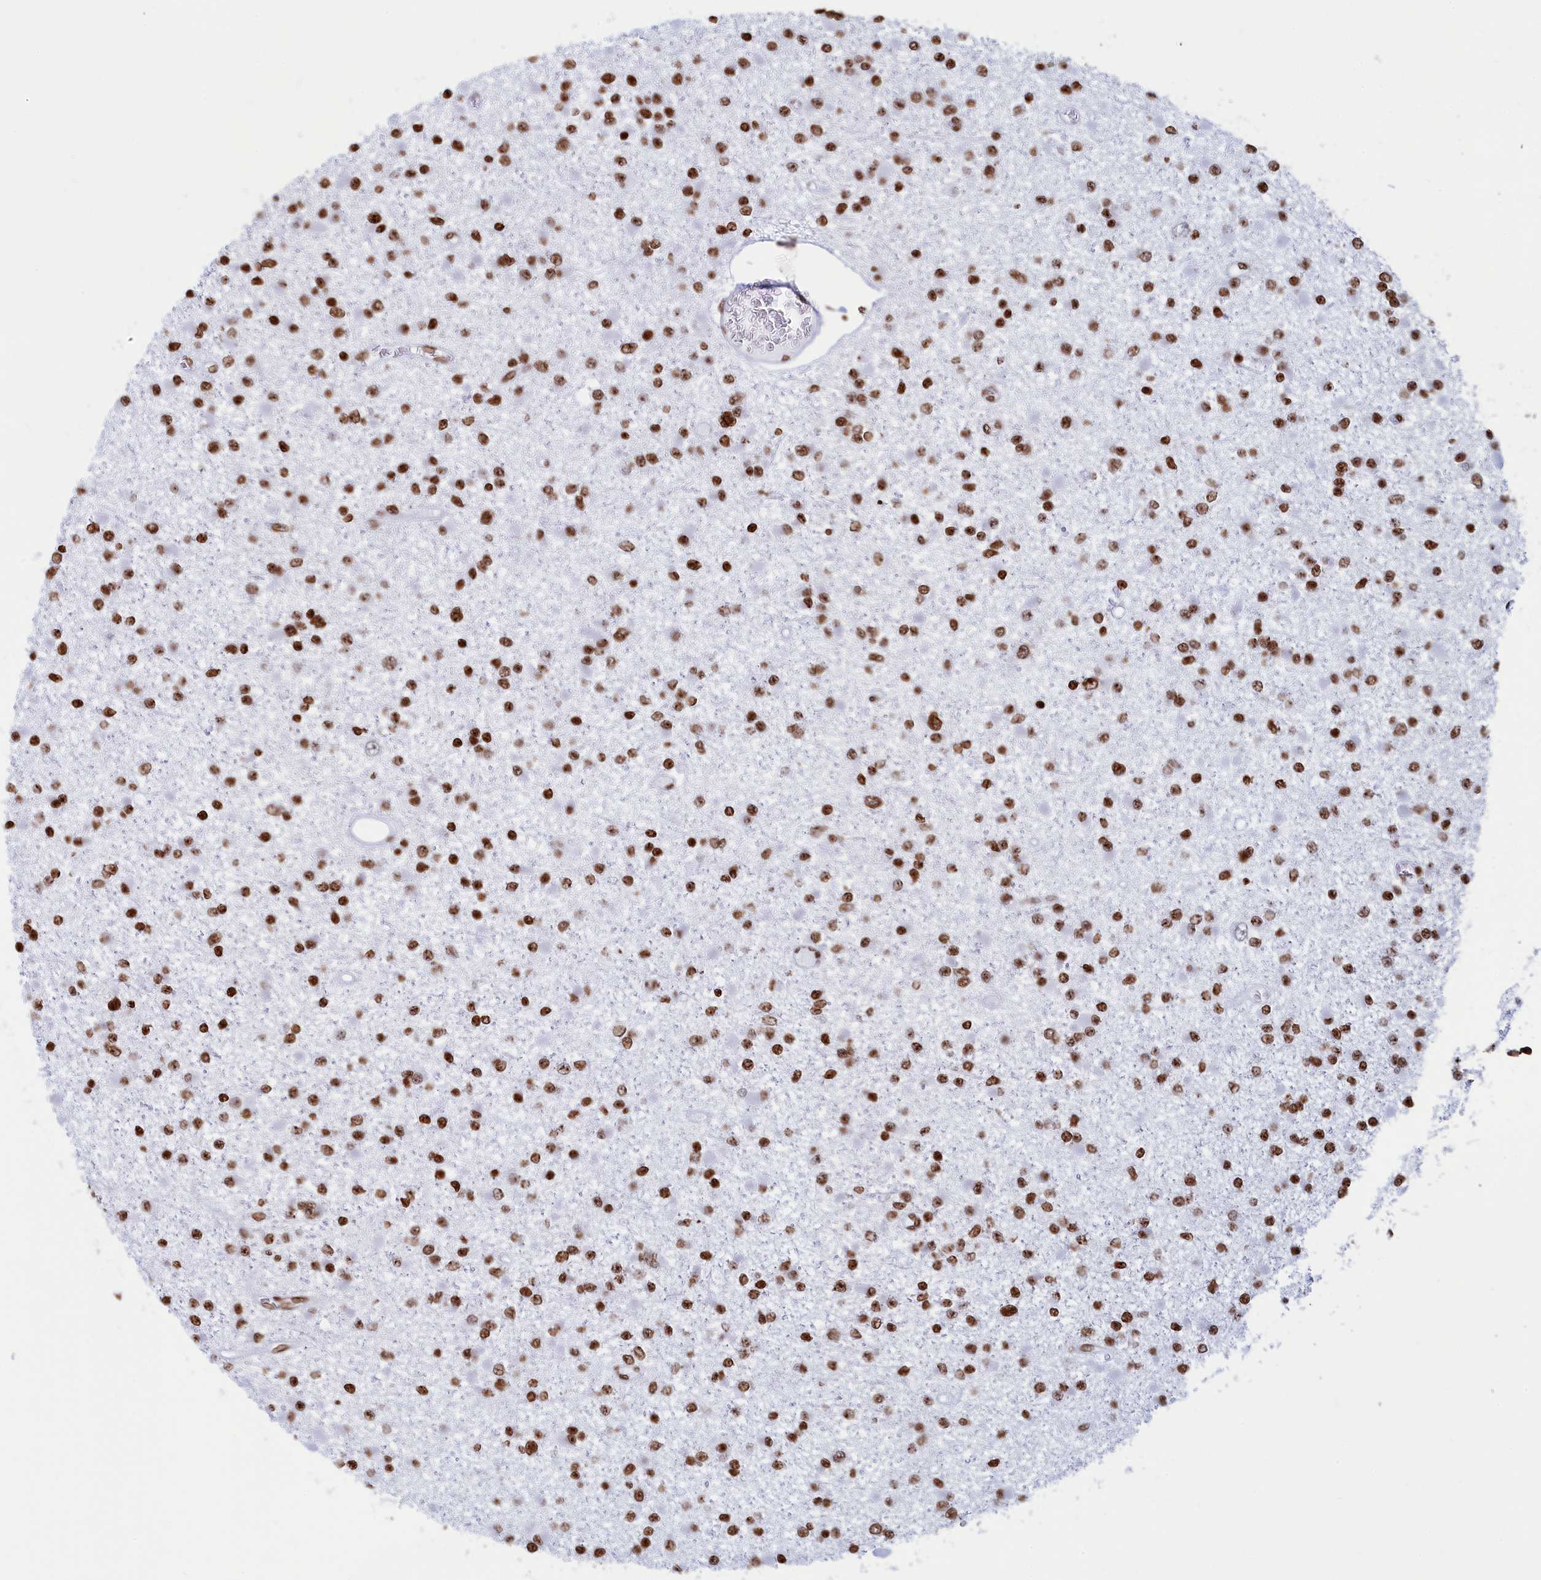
{"staining": {"intensity": "strong", "quantity": ">75%", "location": "nuclear"}, "tissue": "glioma", "cell_type": "Tumor cells", "image_type": "cancer", "snomed": [{"axis": "morphology", "description": "Glioma, malignant, Low grade"}, {"axis": "topography", "description": "Brain"}], "caption": "A brown stain shows strong nuclear staining of a protein in glioma tumor cells.", "gene": "APOBEC3A", "patient": {"sex": "female", "age": 22}}